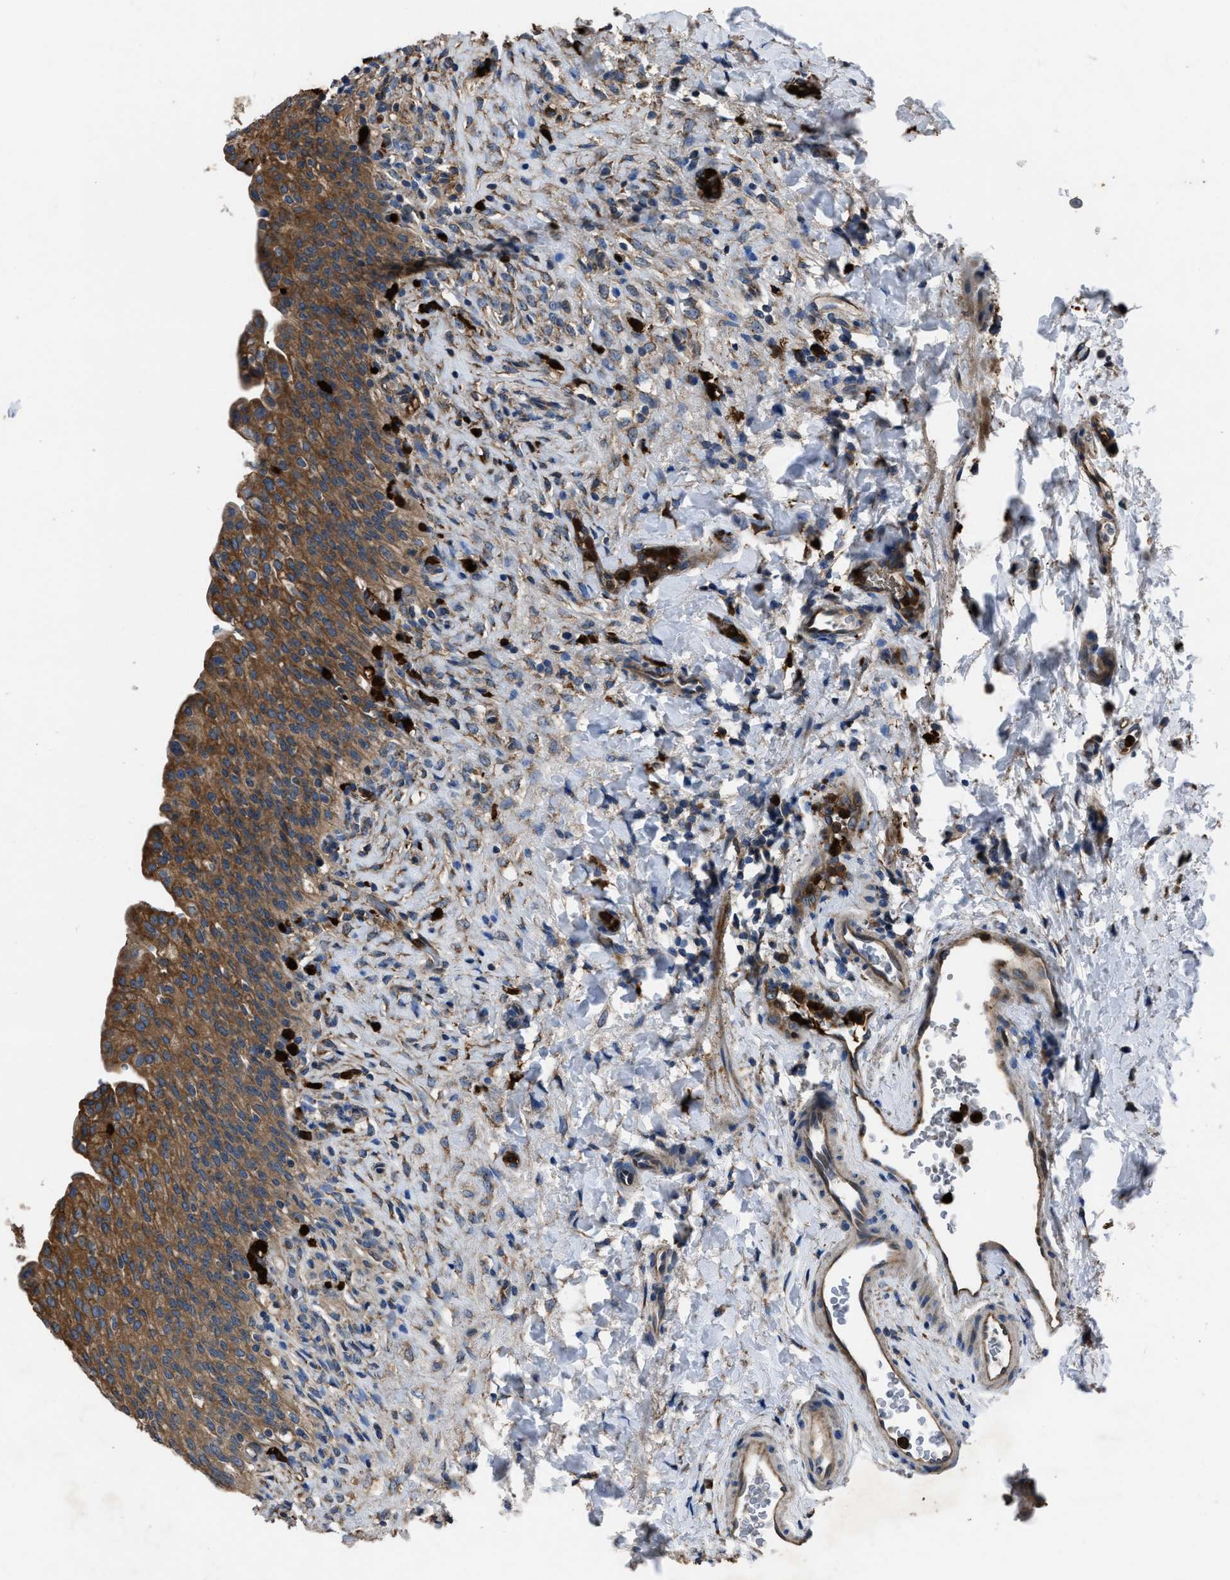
{"staining": {"intensity": "strong", "quantity": ">75%", "location": "cytoplasmic/membranous"}, "tissue": "urinary bladder", "cell_type": "Urothelial cells", "image_type": "normal", "snomed": [{"axis": "morphology", "description": "Urothelial carcinoma, High grade"}, {"axis": "topography", "description": "Urinary bladder"}], "caption": "IHC of normal human urinary bladder exhibits high levels of strong cytoplasmic/membranous expression in about >75% of urothelial cells. Using DAB (brown) and hematoxylin (blue) stains, captured at high magnification using brightfield microscopy.", "gene": "ANGPT1", "patient": {"sex": "male", "age": 46}}